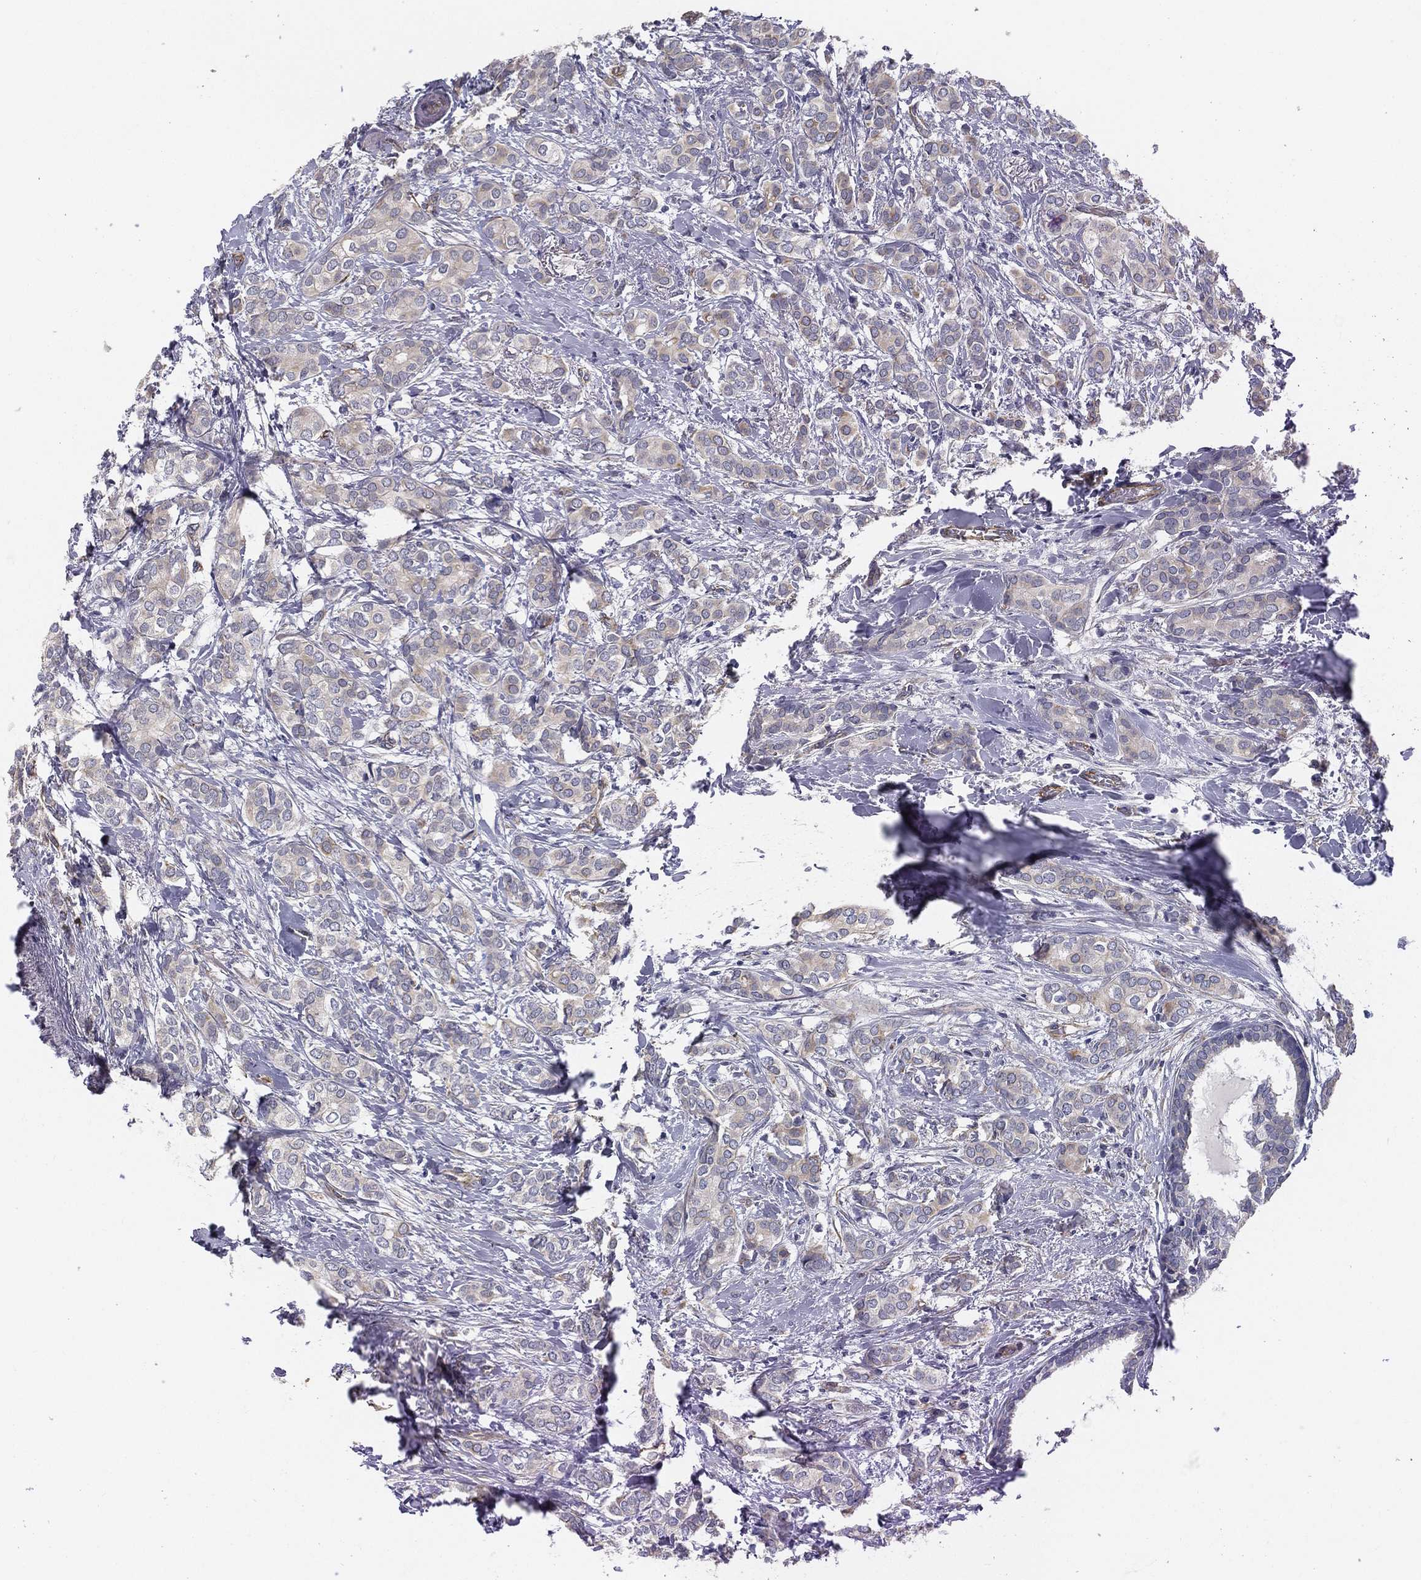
{"staining": {"intensity": "weak", "quantity": "<25%", "location": "cytoplasmic/membranous"}, "tissue": "breast cancer", "cell_type": "Tumor cells", "image_type": "cancer", "snomed": [{"axis": "morphology", "description": "Duct carcinoma"}, {"axis": "topography", "description": "Breast"}], "caption": "Immunohistochemistry (IHC) micrograph of neoplastic tissue: invasive ductal carcinoma (breast) stained with DAB displays no significant protein expression in tumor cells.", "gene": "LRRC56", "patient": {"sex": "female", "age": 73}}